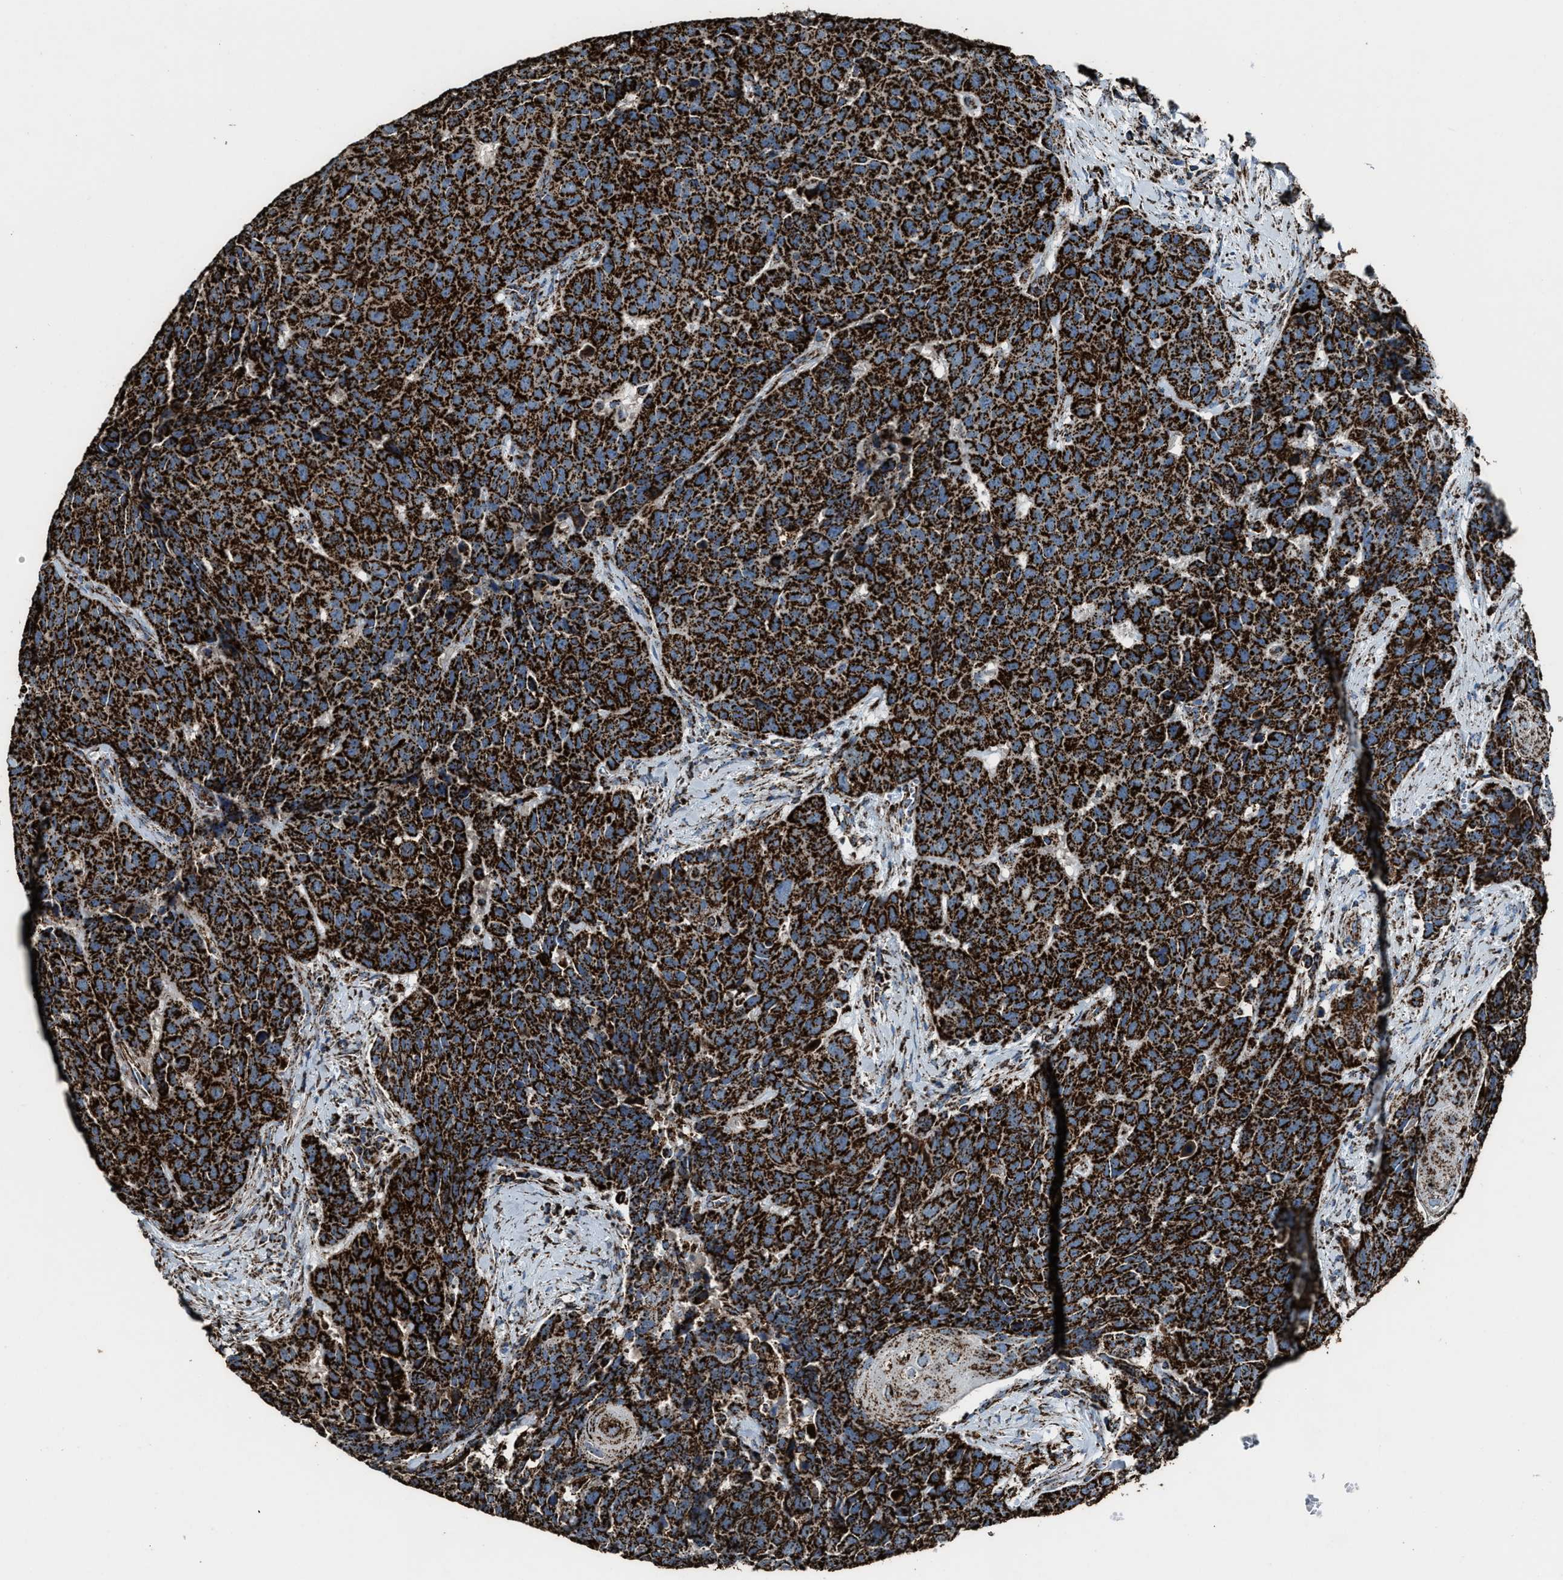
{"staining": {"intensity": "strong", "quantity": ">75%", "location": "cytoplasmic/membranous"}, "tissue": "head and neck cancer", "cell_type": "Tumor cells", "image_type": "cancer", "snomed": [{"axis": "morphology", "description": "Squamous cell carcinoma, NOS"}, {"axis": "topography", "description": "Head-Neck"}], "caption": "Tumor cells show high levels of strong cytoplasmic/membranous staining in about >75% of cells in human head and neck squamous cell carcinoma.", "gene": "MDH2", "patient": {"sex": "male", "age": 66}}